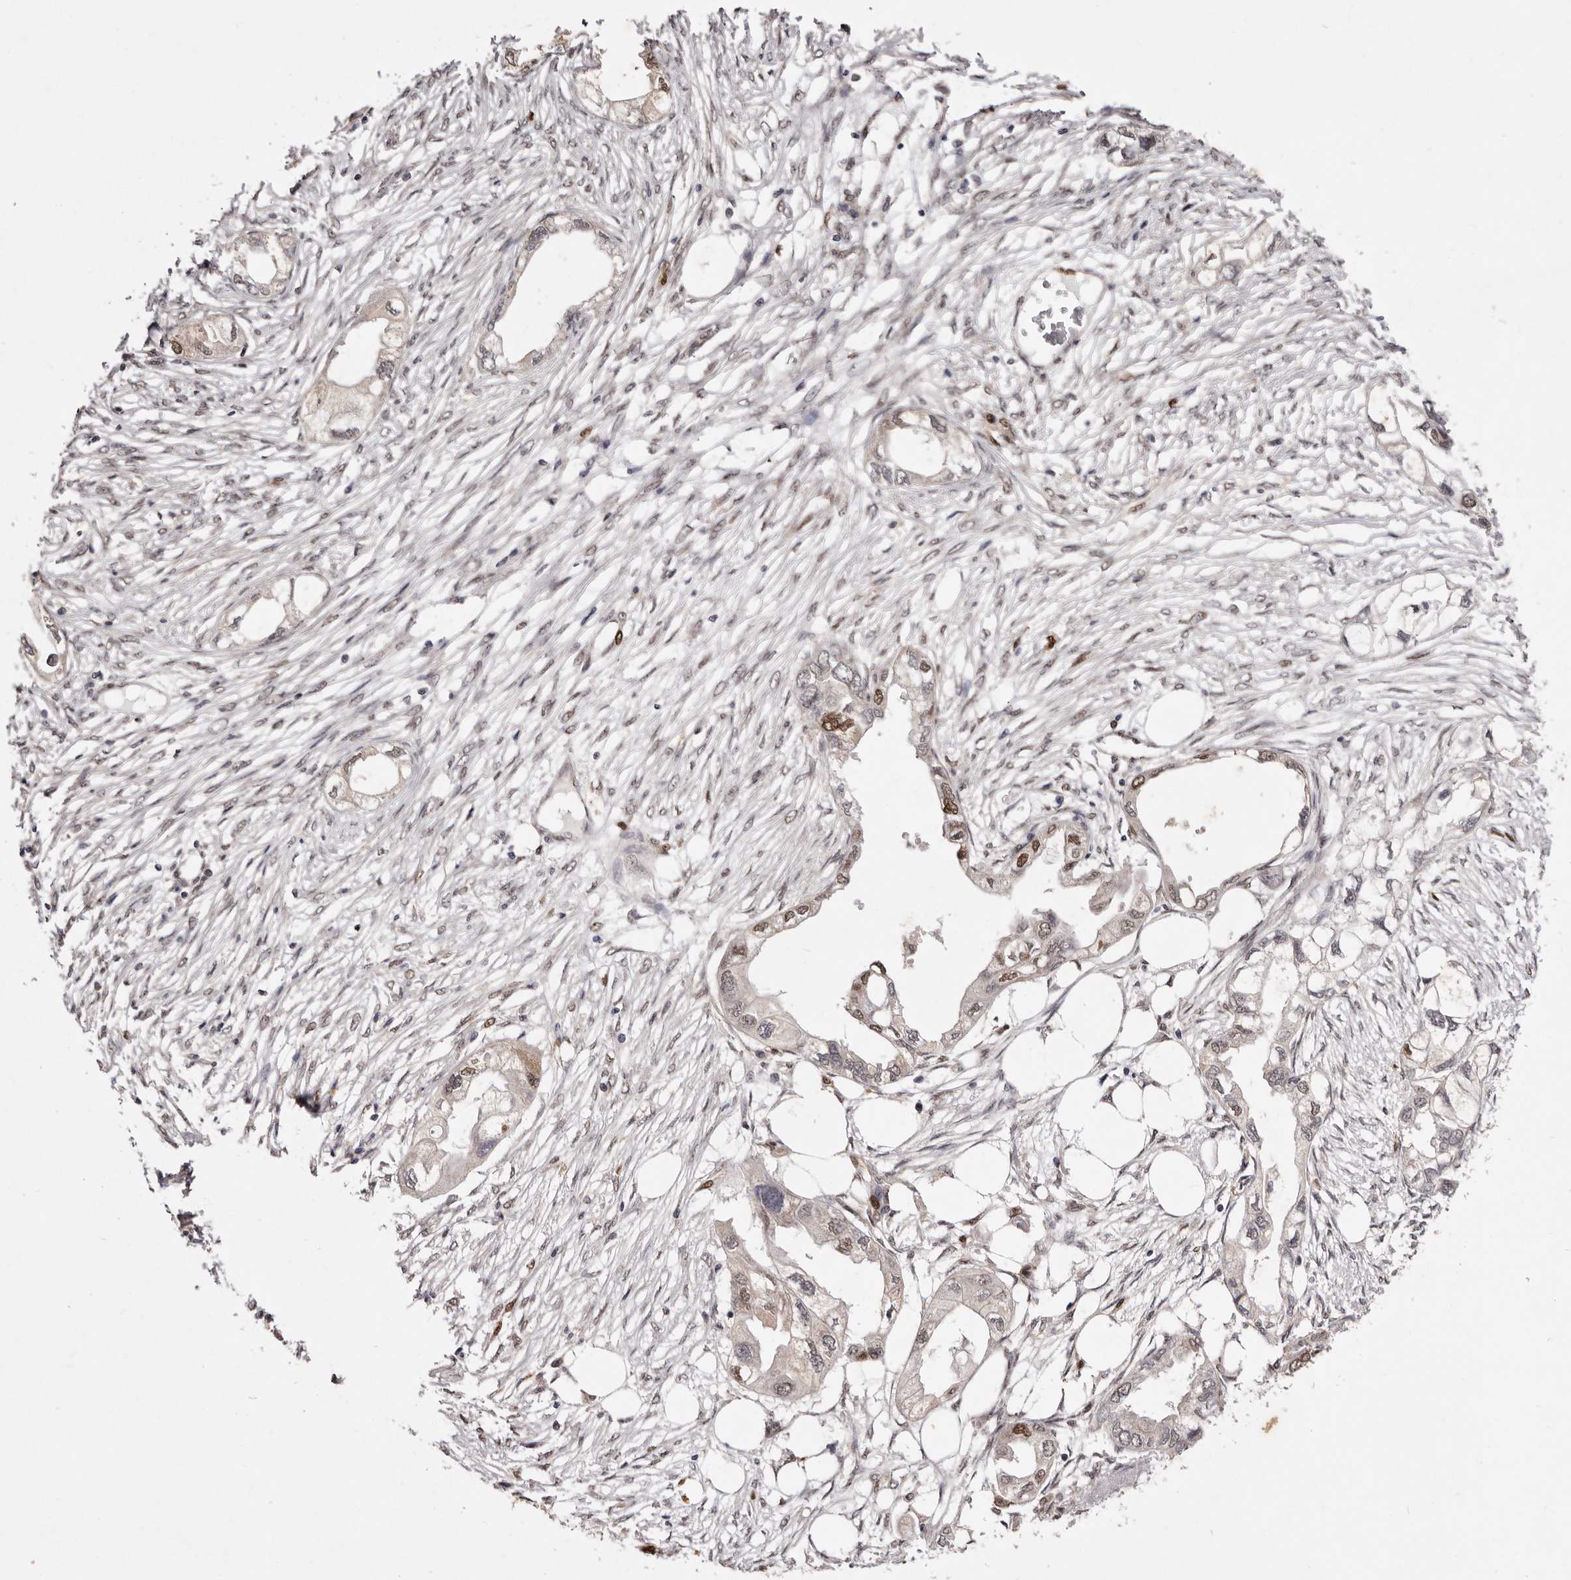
{"staining": {"intensity": "moderate", "quantity": "25%-75%", "location": "nuclear"}, "tissue": "endometrial cancer", "cell_type": "Tumor cells", "image_type": "cancer", "snomed": [{"axis": "morphology", "description": "Adenocarcinoma, NOS"}, {"axis": "morphology", "description": "Adenocarcinoma, metastatic, NOS"}, {"axis": "topography", "description": "Adipose tissue"}, {"axis": "topography", "description": "Endometrium"}], "caption": "Adenocarcinoma (endometrial) stained for a protein (brown) demonstrates moderate nuclear positive positivity in approximately 25%-75% of tumor cells.", "gene": "NOTCH1", "patient": {"sex": "female", "age": 67}}